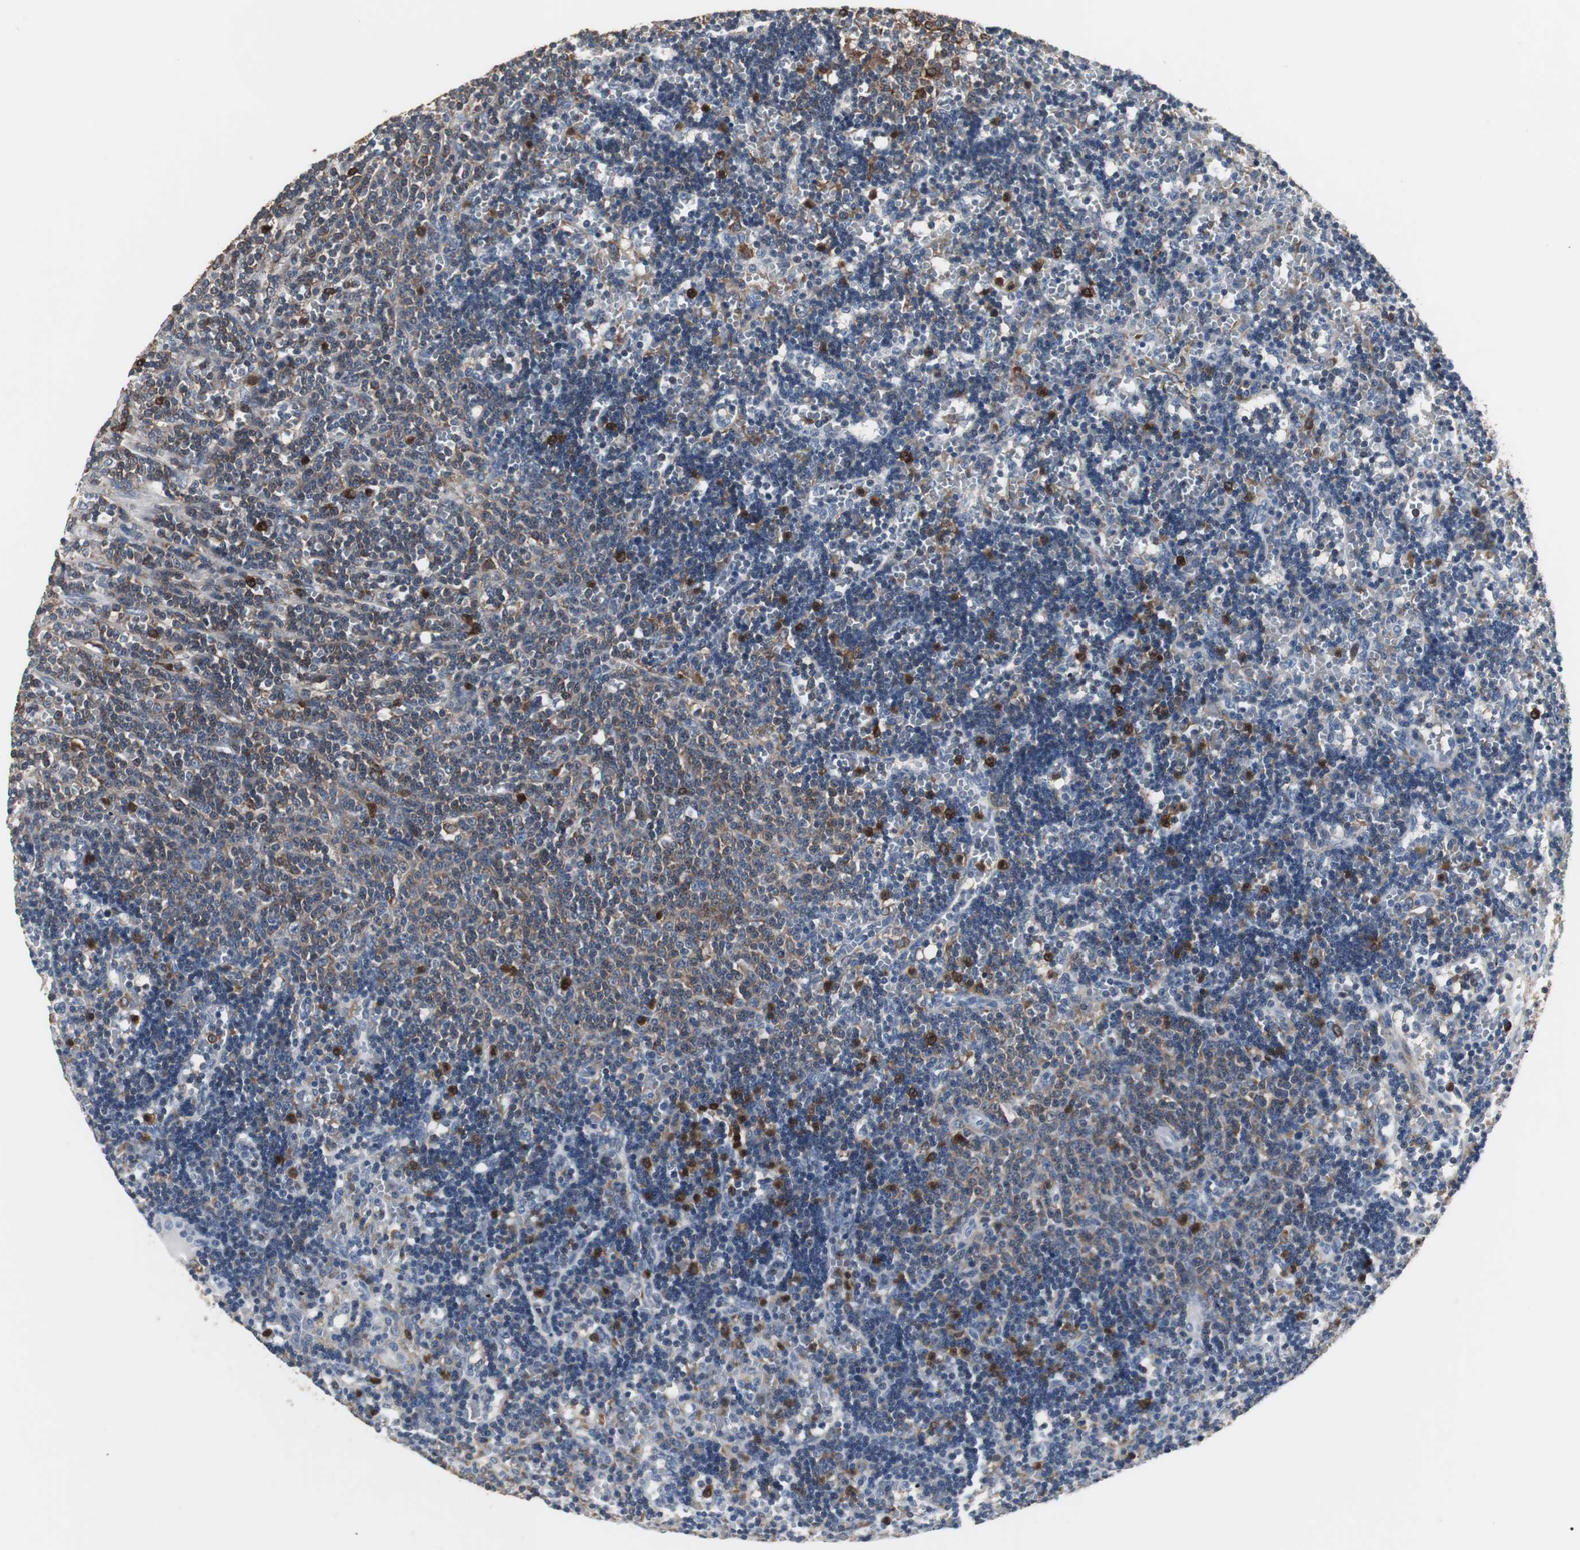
{"staining": {"intensity": "negative", "quantity": "none", "location": "none"}, "tissue": "lymphoma", "cell_type": "Tumor cells", "image_type": "cancer", "snomed": [{"axis": "morphology", "description": "Malignant lymphoma, non-Hodgkin's type, Low grade"}, {"axis": "topography", "description": "Spleen"}], "caption": "This is an IHC photomicrograph of low-grade malignant lymphoma, non-Hodgkin's type. There is no staining in tumor cells.", "gene": "NCF2", "patient": {"sex": "male", "age": 60}}